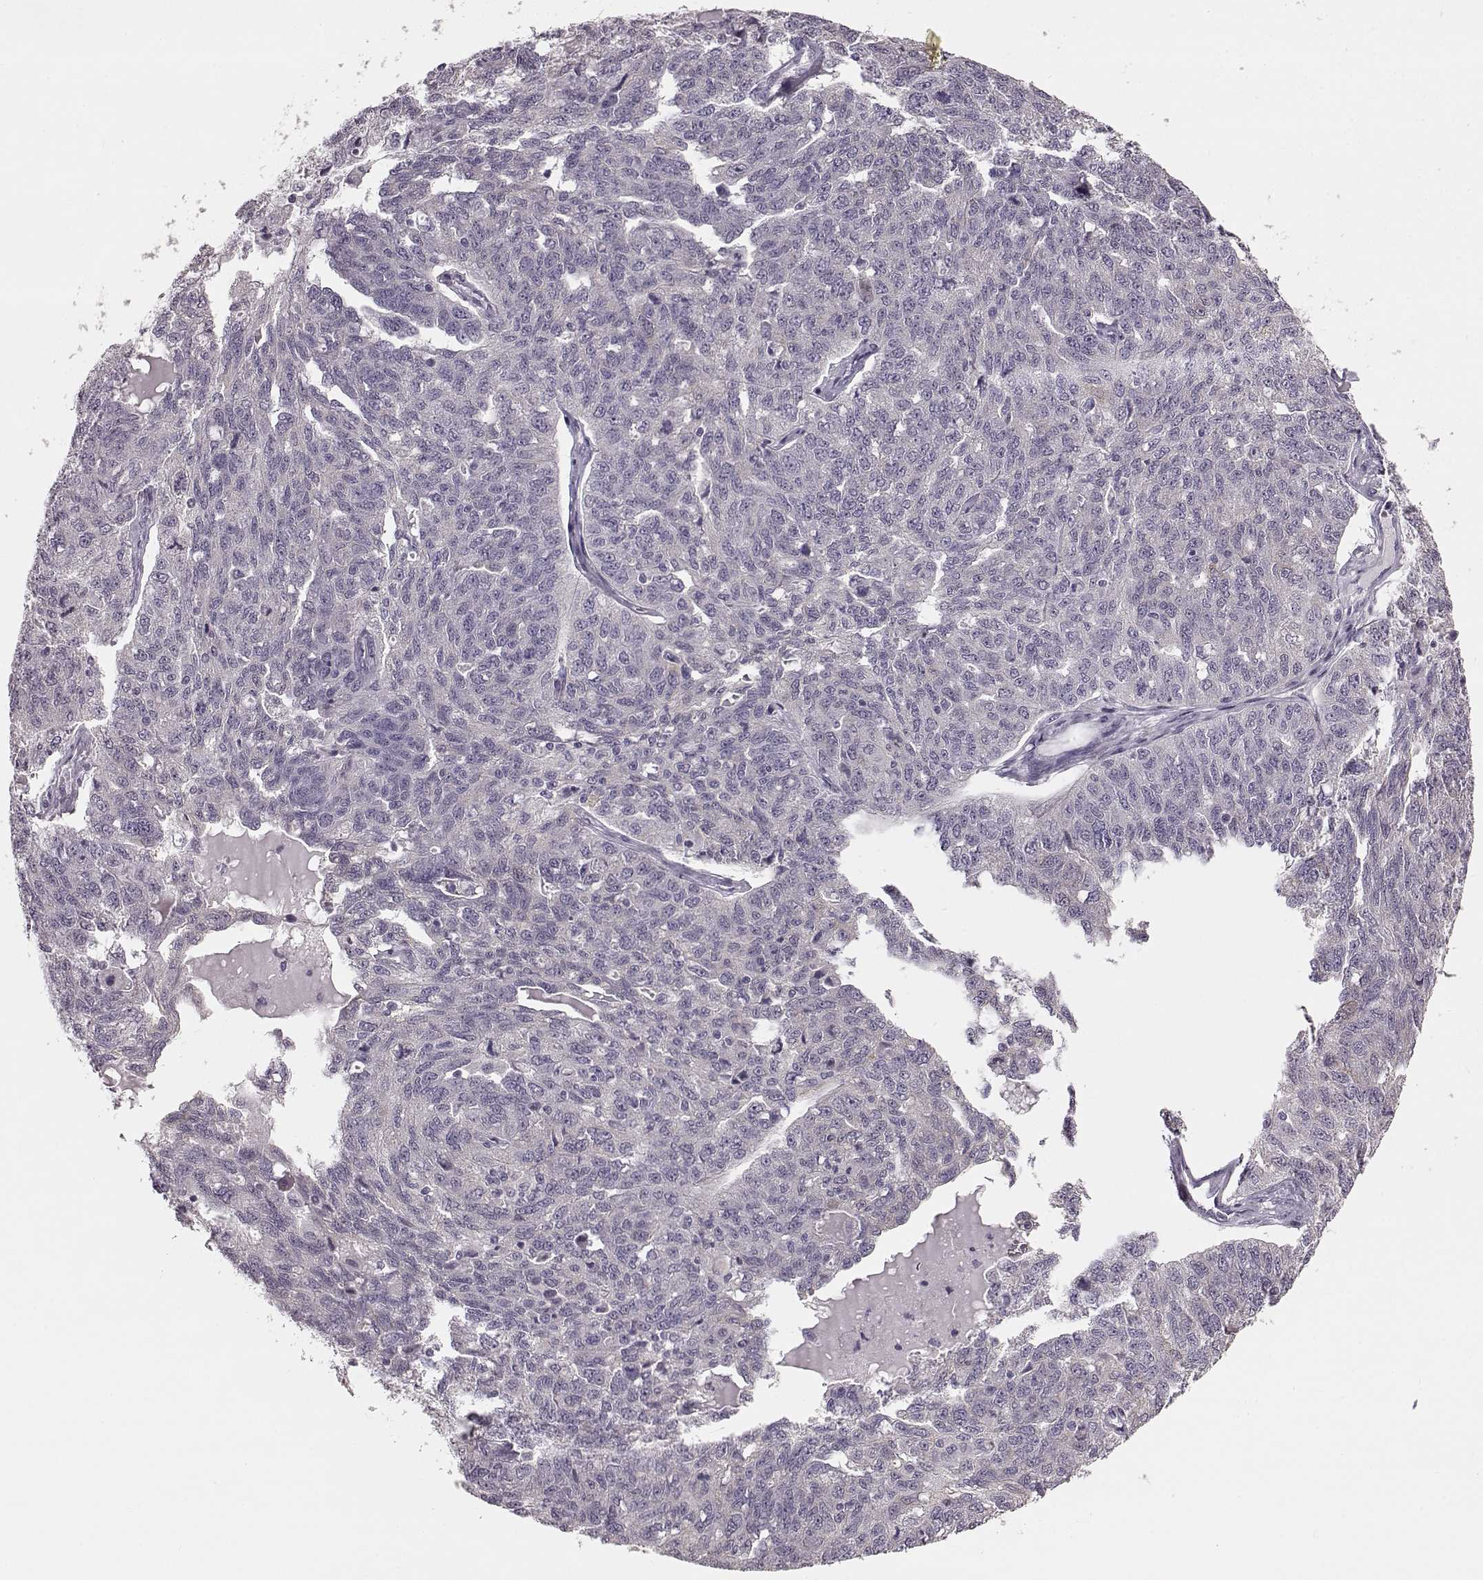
{"staining": {"intensity": "negative", "quantity": "none", "location": "none"}, "tissue": "ovarian cancer", "cell_type": "Tumor cells", "image_type": "cancer", "snomed": [{"axis": "morphology", "description": "Cystadenocarcinoma, serous, NOS"}, {"axis": "topography", "description": "Ovary"}], "caption": "Immunohistochemical staining of serous cystadenocarcinoma (ovarian) displays no significant staining in tumor cells.", "gene": "MAP6D1", "patient": {"sex": "female", "age": 71}}